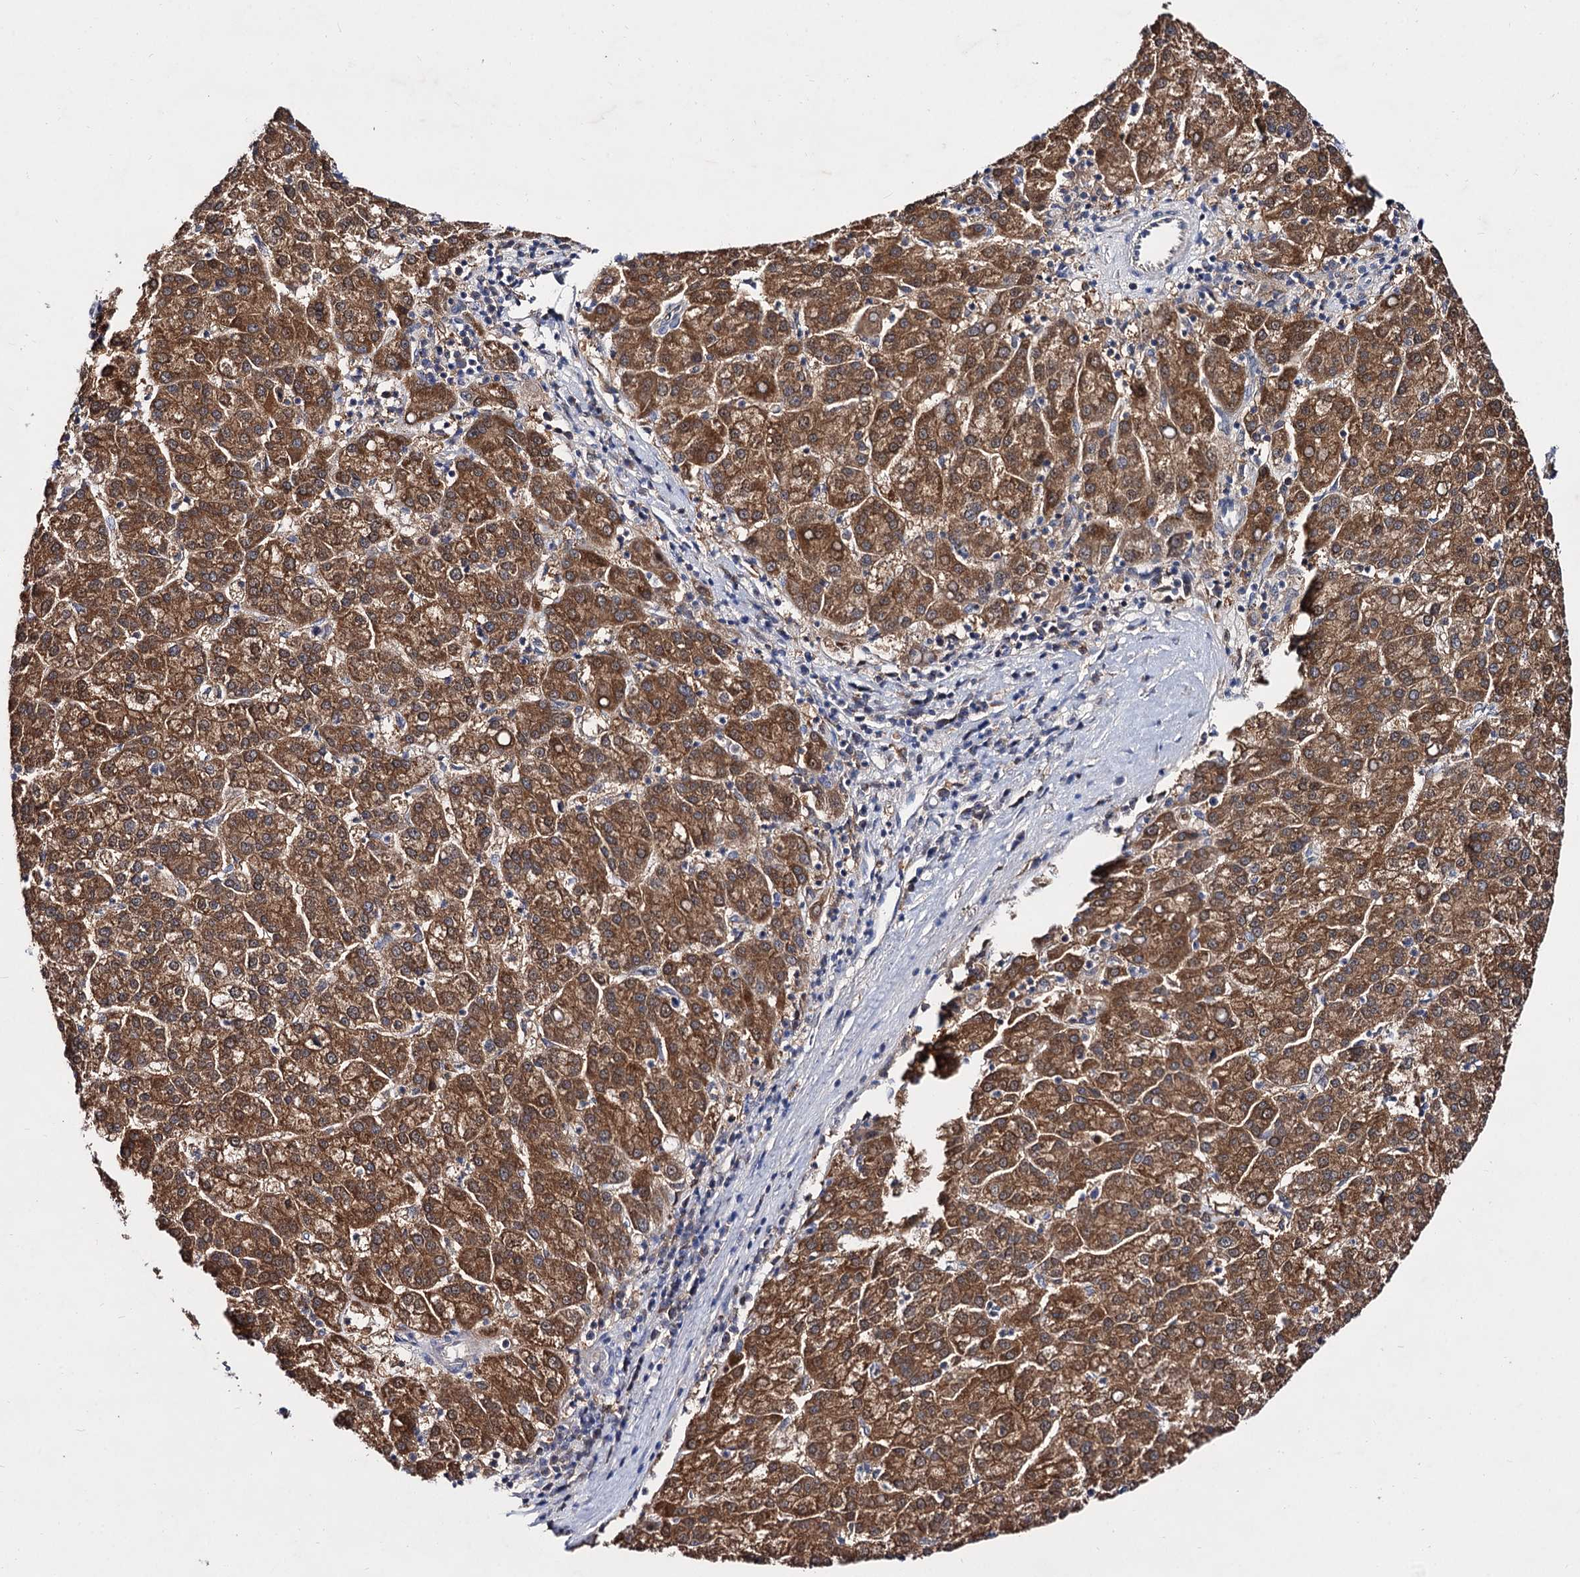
{"staining": {"intensity": "moderate", "quantity": ">75%", "location": "cytoplasmic/membranous"}, "tissue": "liver cancer", "cell_type": "Tumor cells", "image_type": "cancer", "snomed": [{"axis": "morphology", "description": "Carcinoma, Hepatocellular, NOS"}, {"axis": "topography", "description": "Liver"}], "caption": "Human liver cancer stained with a protein marker shows moderate staining in tumor cells.", "gene": "ACTR6", "patient": {"sex": "female", "age": 58}}